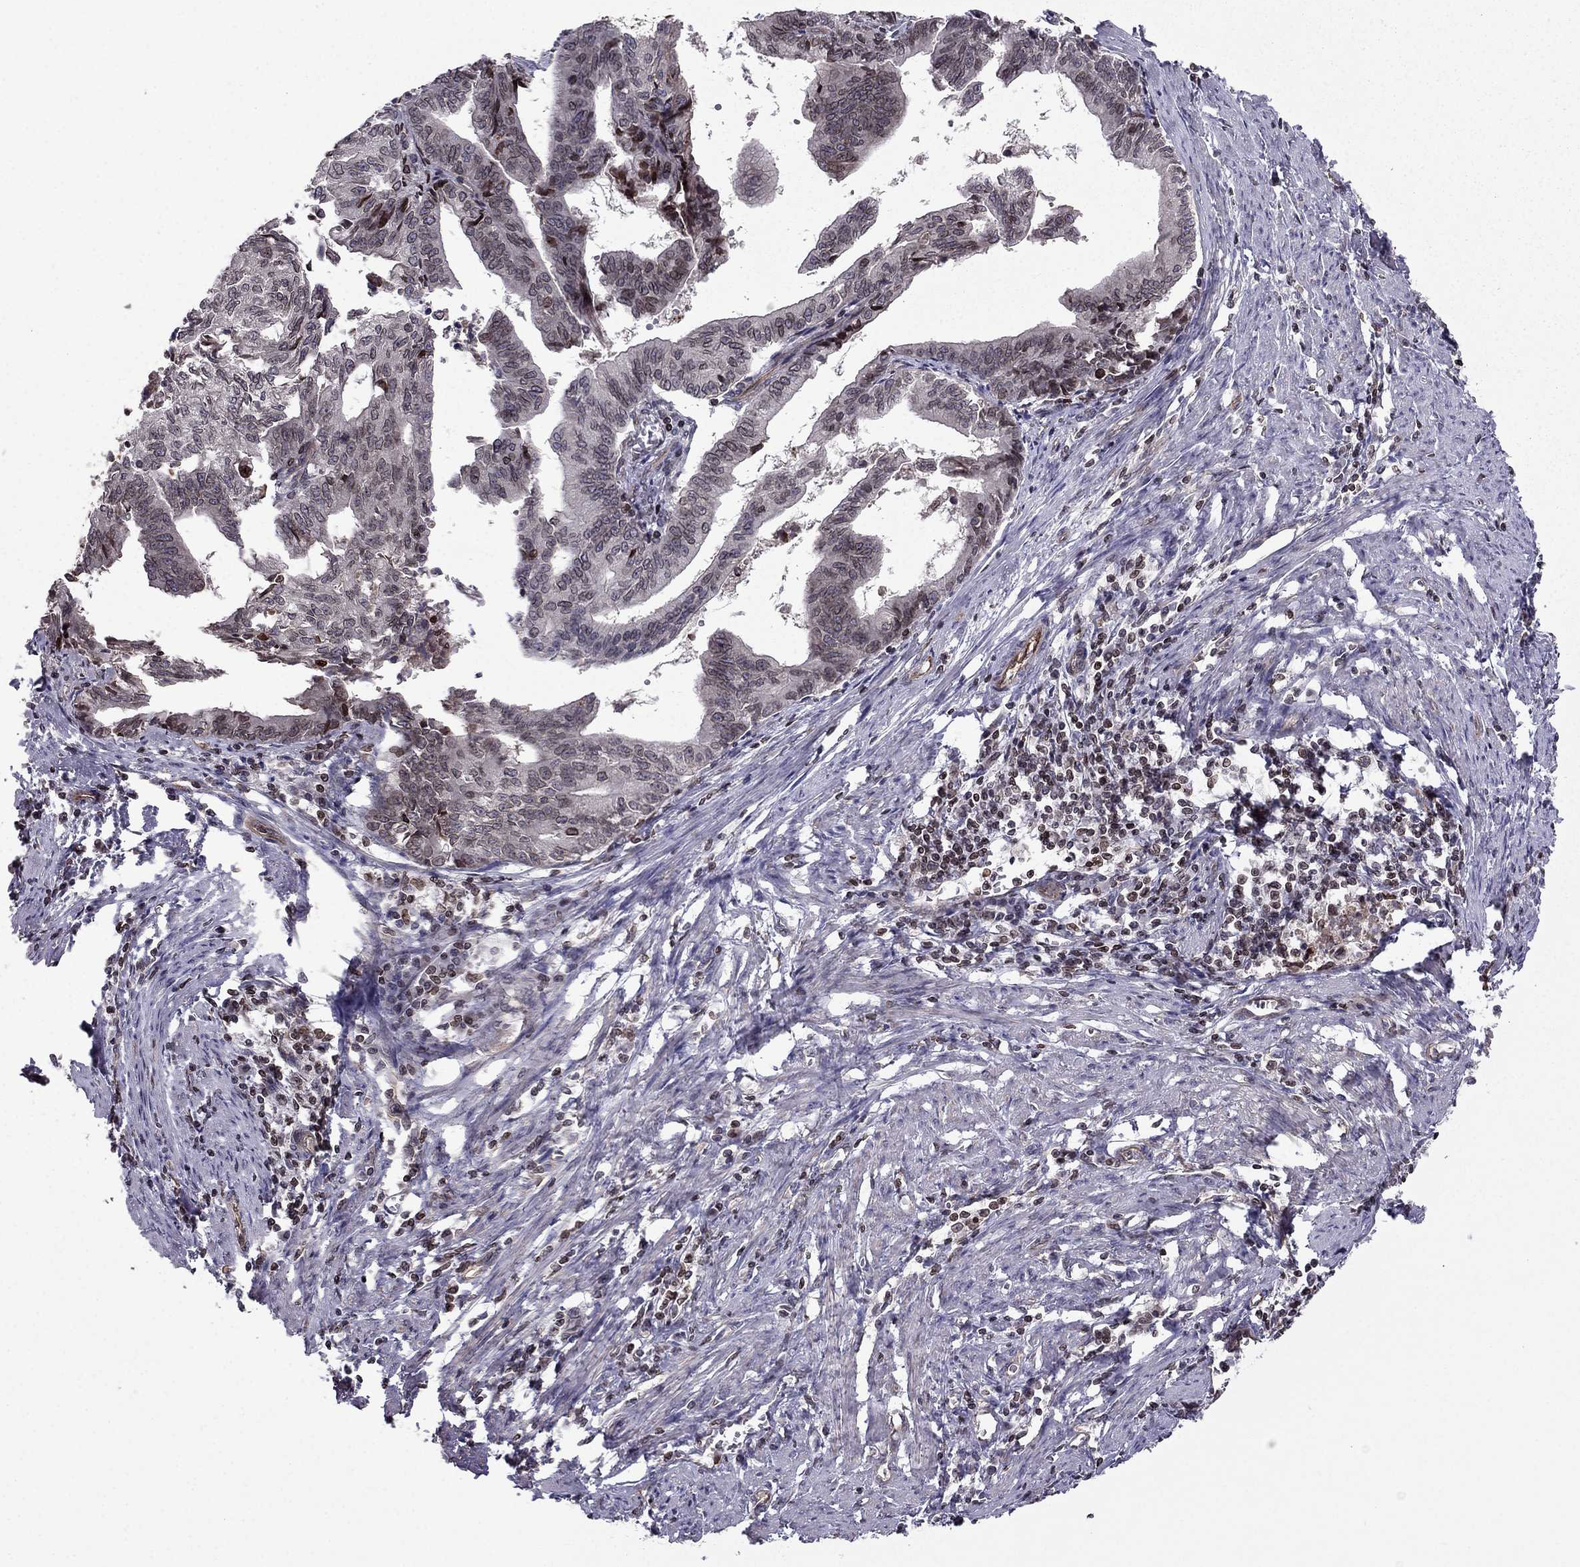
{"staining": {"intensity": "negative", "quantity": "none", "location": "none"}, "tissue": "endometrial cancer", "cell_type": "Tumor cells", "image_type": "cancer", "snomed": [{"axis": "morphology", "description": "Adenocarcinoma, NOS"}, {"axis": "topography", "description": "Endometrium"}], "caption": "Adenocarcinoma (endometrial) stained for a protein using immunohistochemistry exhibits no staining tumor cells.", "gene": "CDC42BPA", "patient": {"sex": "female", "age": 65}}